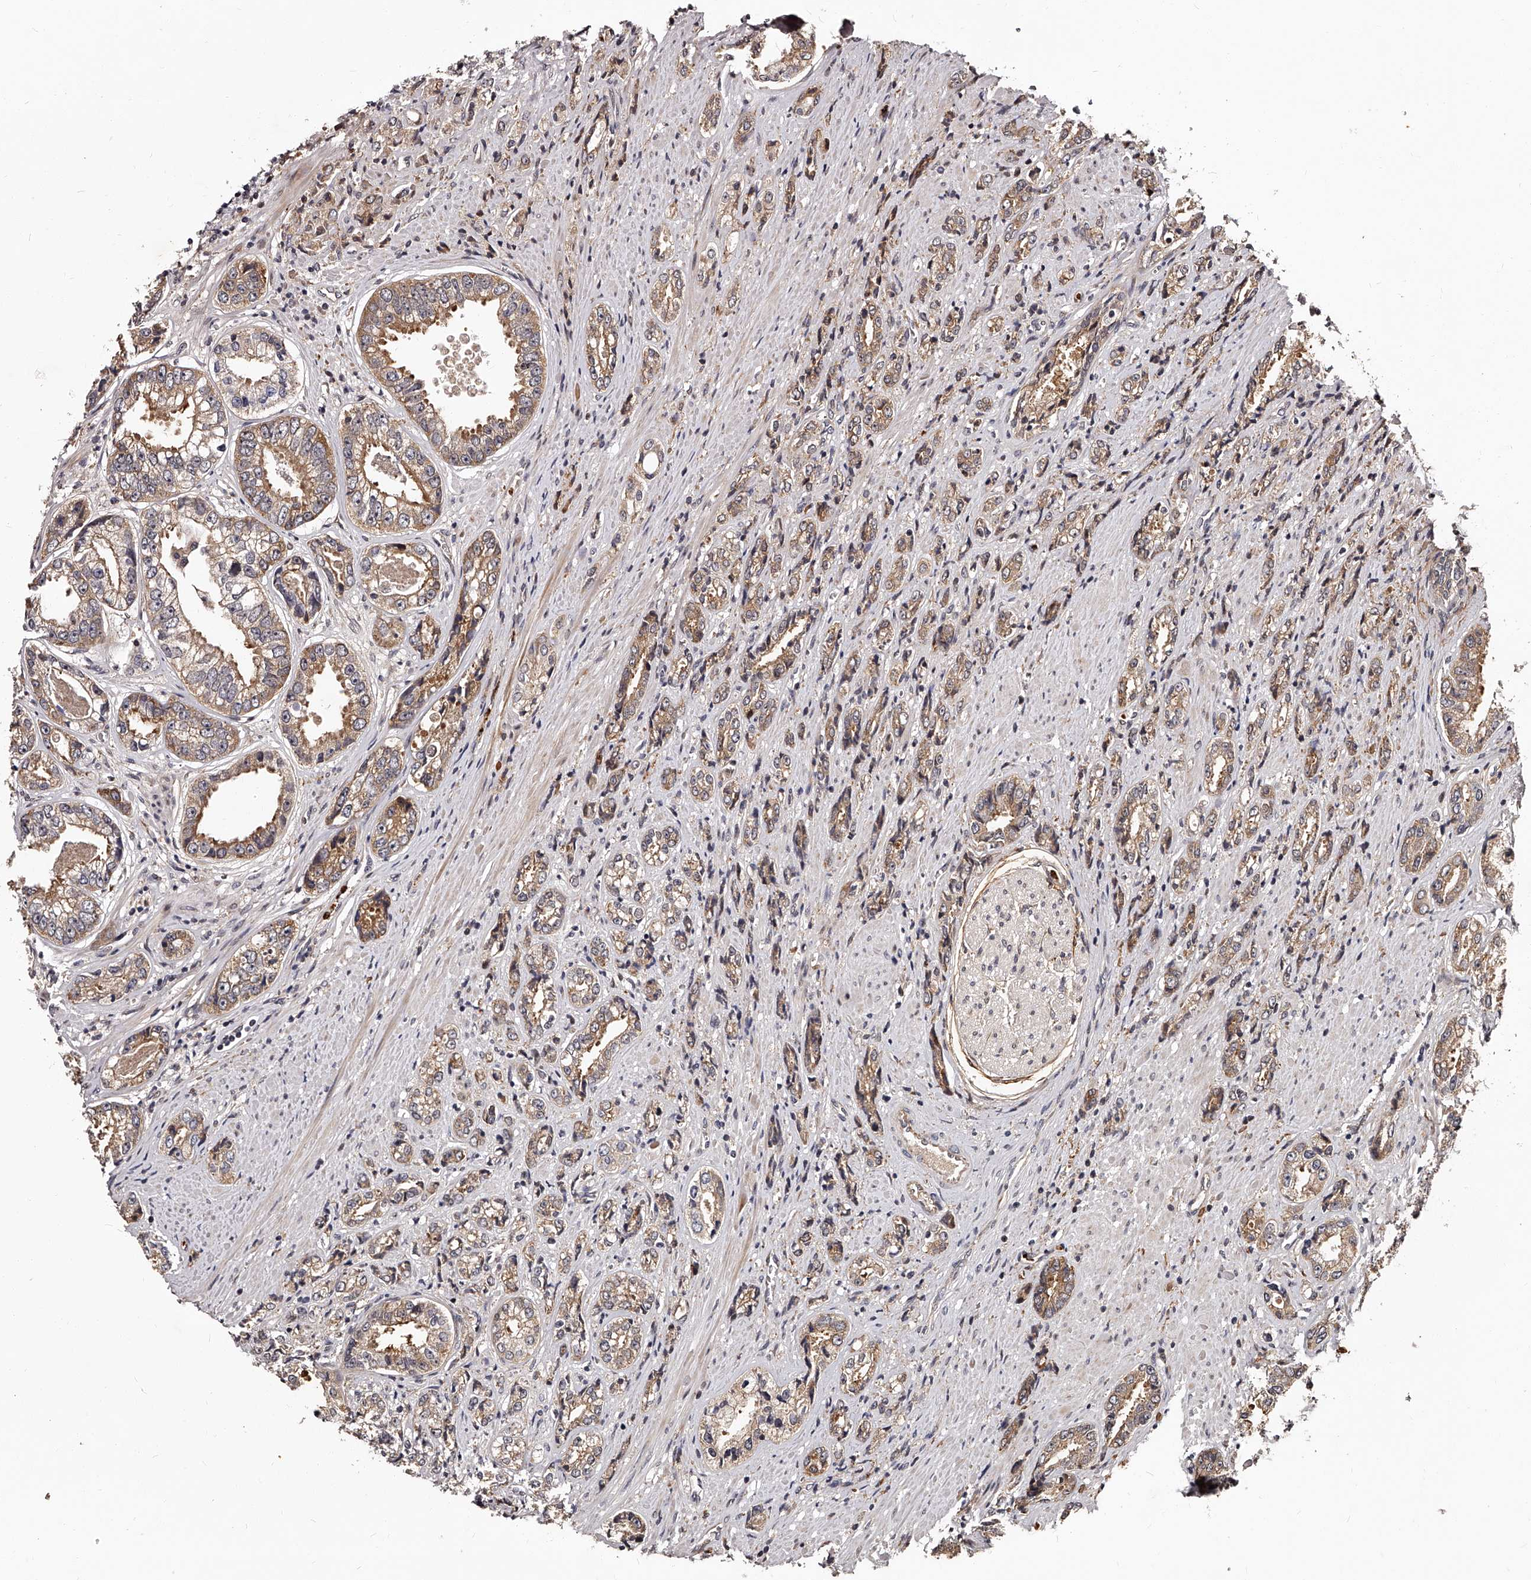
{"staining": {"intensity": "moderate", "quantity": "25%-75%", "location": "cytoplasmic/membranous"}, "tissue": "prostate cancer", "cell_type": "Tumor cells", "image_type": "cancer", "snomed": [{"axis": "morphology", "description": "Adenocarcinoma, High grade"}, {"axis": "topography", "description": "Prostate"}], "caption": "Adenocarcinoma (high-grade) (prostate) stained with a protein marker demonstrates moderate staining in tumor cells.", "gene": "RSC1A1", "patient": {"sex": "male", "age": 61}}